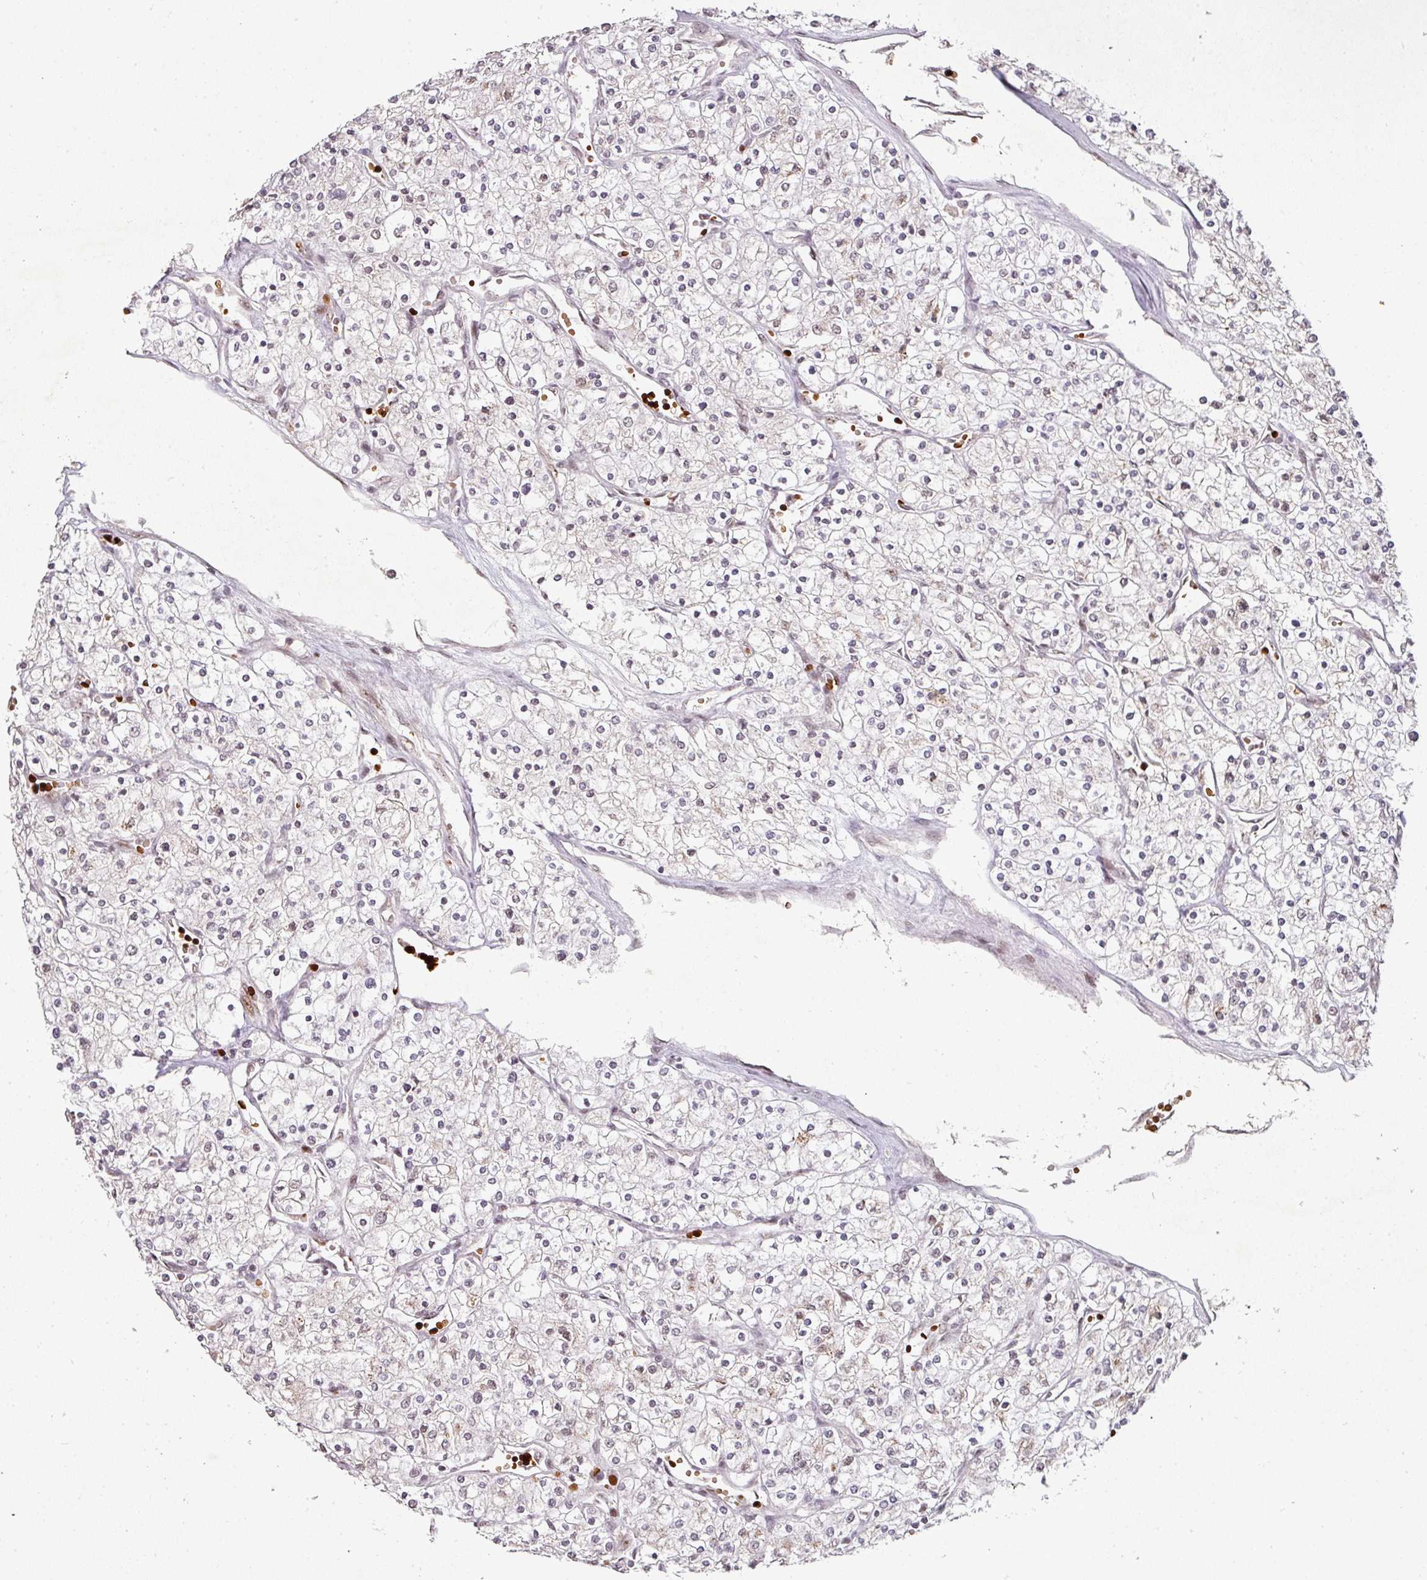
{"staining": {"intensity": "negative", "quantity": "none", "location": "none"}, "tissue": "renal cancer", "cell_type": "Tumor cells", "image_type": "cancer", "snomed": [{"axis": "morphology", "description": "Adenocarcinoma, NOS"}, {"axis": "topography", "description": "Kidney"}], "caption": "Immunohistochemical staining of human adenocarcinoma (renal) demonstrates no significant positivity in tumor cells.", "gene": "NEIL1", "patient": {"sex": "male", "age": 80}}